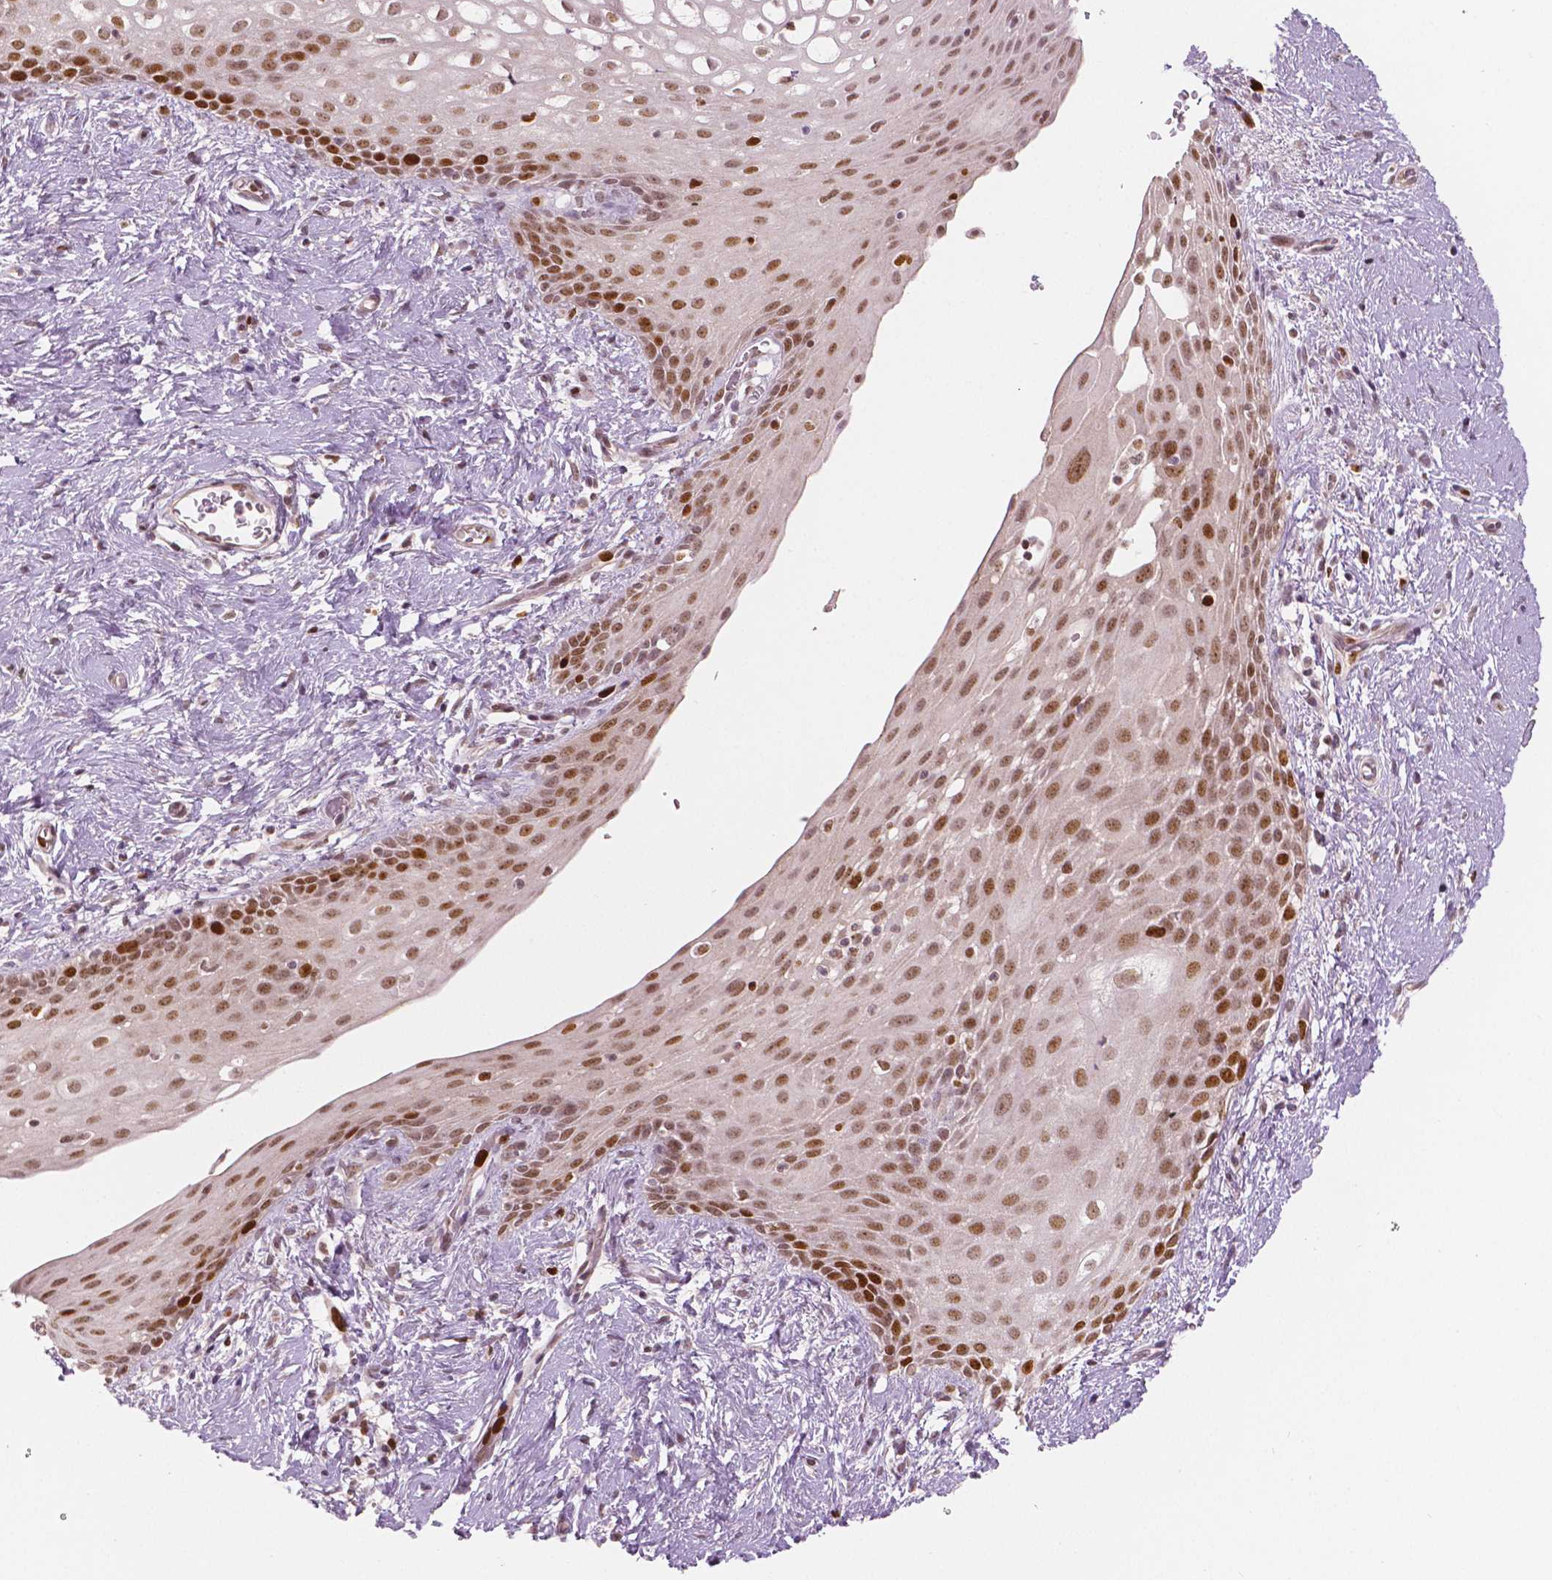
{"staining": {"intensity": "strong", "quantity": "25%-75%", "location": "nuclear"}, "tissue": "skin", "cell_type": "Epidermal cells", "image_type": "normal", "snomed": [{"axis": "morphology", "description": "Normal tissue, NOS"}, {"axis": "topography", "description": "Anal"}], "caption": "A micrograph showing strong nuclear positivity in about 25%-75% of epidermal cells in unremarkable skin, as visualized by brown immunohistochemical staining.", "gene": "NSD2", "patient": {"sex": "female", "age": 46}}